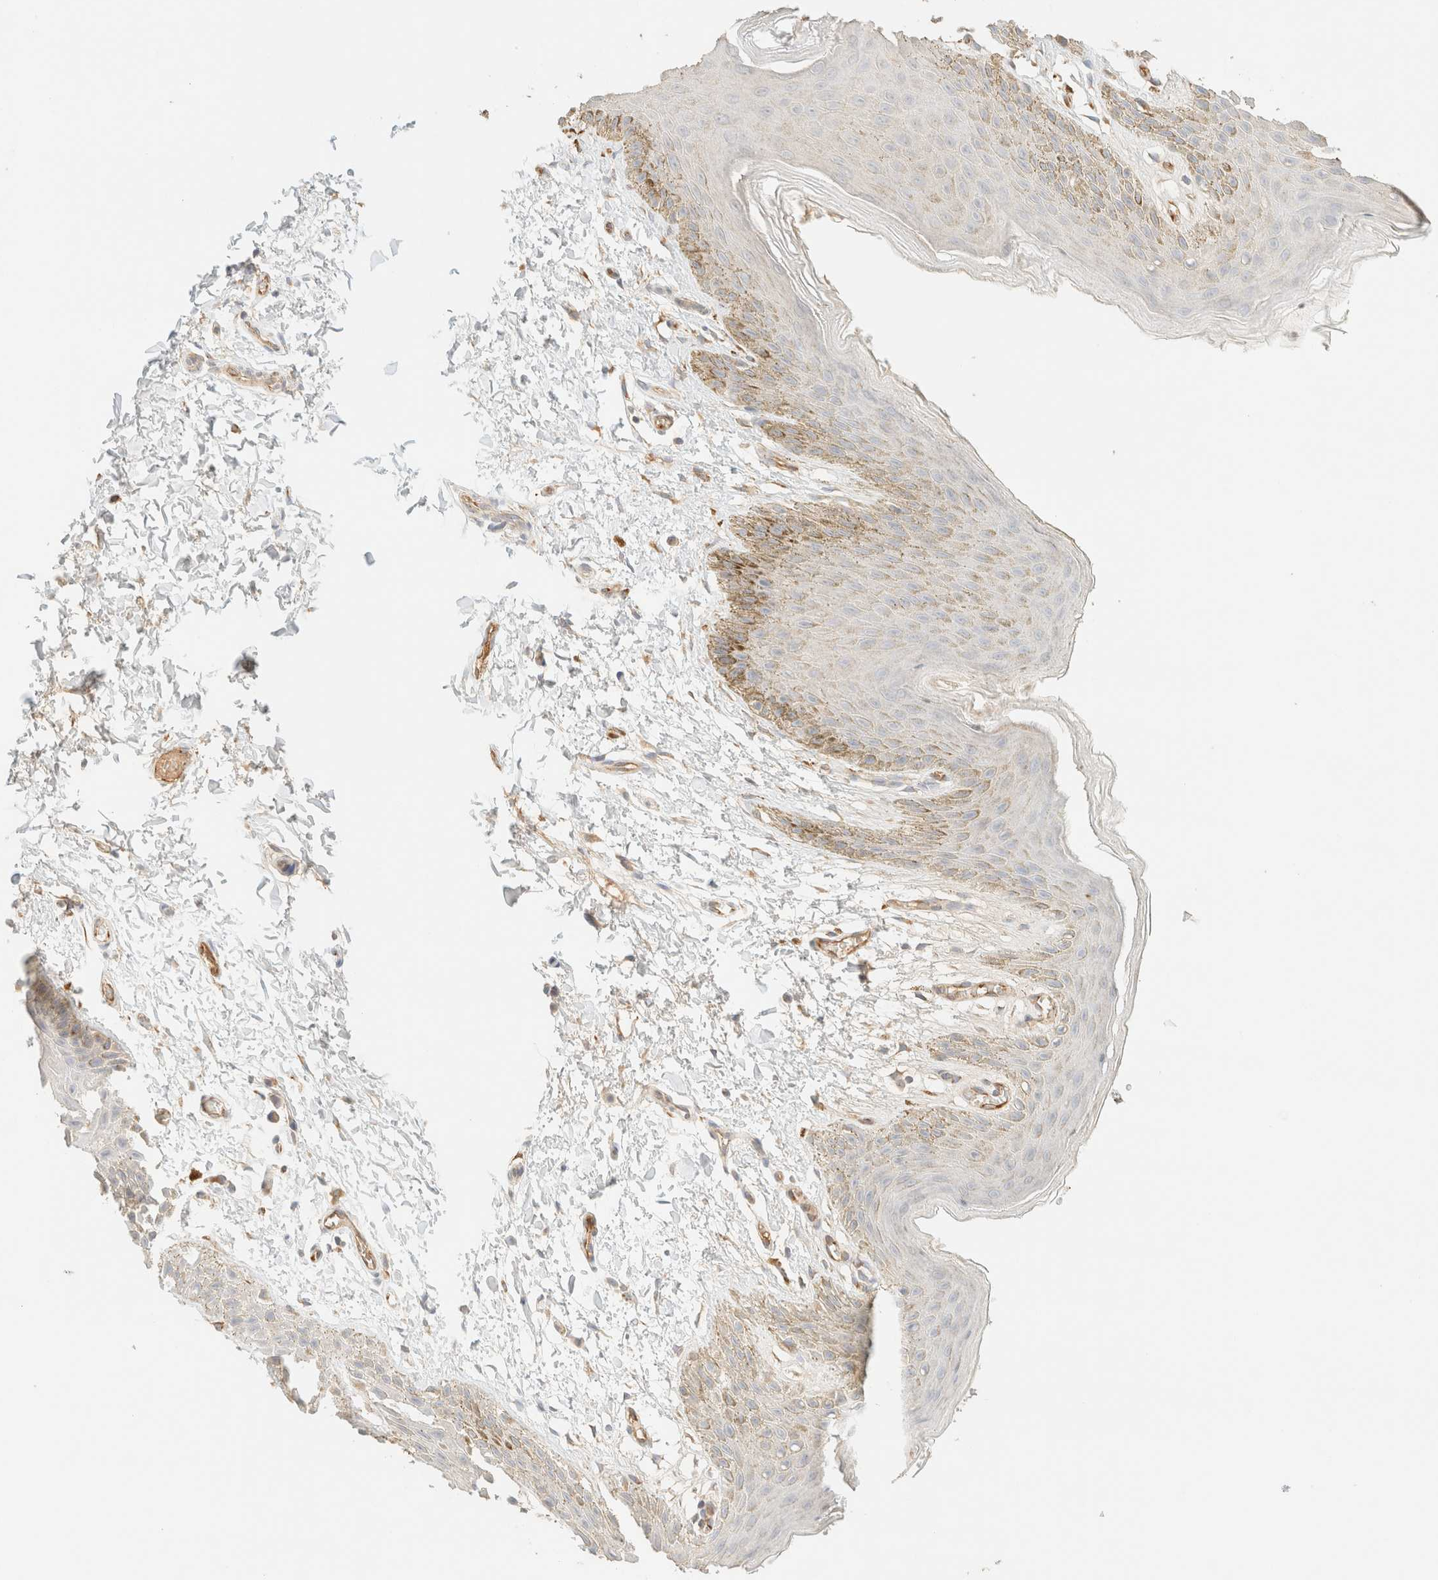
{"staining": {"intensity": "moderate", "quantity": "<25%", "location": "cytoplasmic/membranous"}, "tissue": "skin", "cell_type": "Epidermal cells", "image_type": "normal", "snomed": [{"axis": "morphology", "description": "Normal tissue, NOS"}, {"axis": "topography", "description": "Anal"}, {"axis": "topography", "description": "Peripheral nerve tissue"}], "caption": "Moderate cytoplasmic/membranous expression for a protein is present in about <25% of epidermal cells of unremarkable skin using immunohistochemistry (IHC).", "gene": "SPARCL1", "patient": {"sex": "male", "age": 44}}